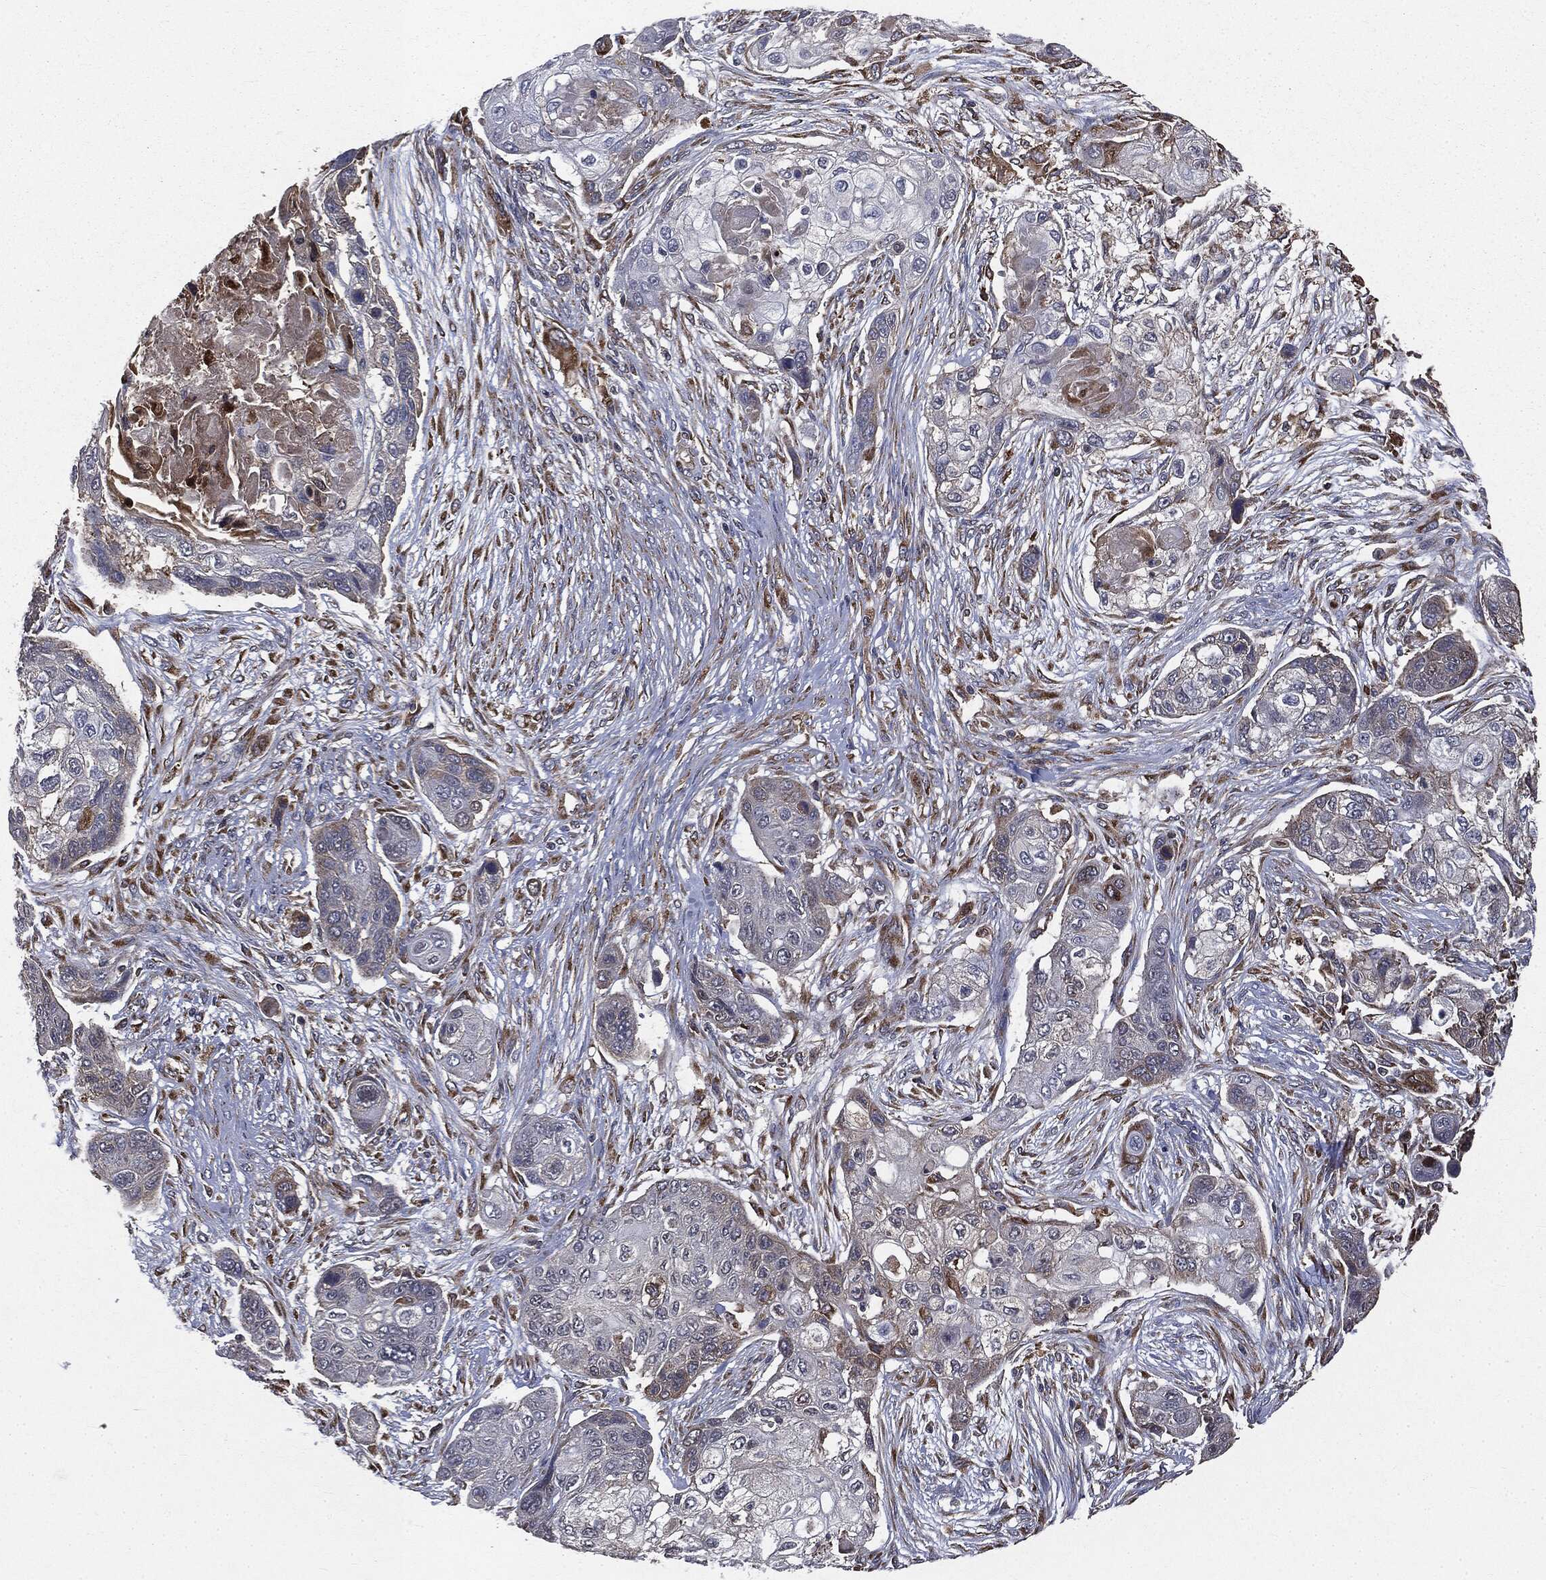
{"staining": {"intensity": "negative", "quantity": "none", "location": "none"}, "tissue": "lung cancer", "cell_type": "Tumor cells", "image_type": "cancer", "snomed": [{"axis": "morphology", "description": "Squamous cell carcinoma, NOS"}, {"axis": "topography", "description": "Lung"}], "caption": "Immunohistochemical staining of lung squamous cell carcinoma demonstrates no significant expression in tumor cells.", "gene": "PLOD3", "patient": {"sex": "male", "age": 69}}